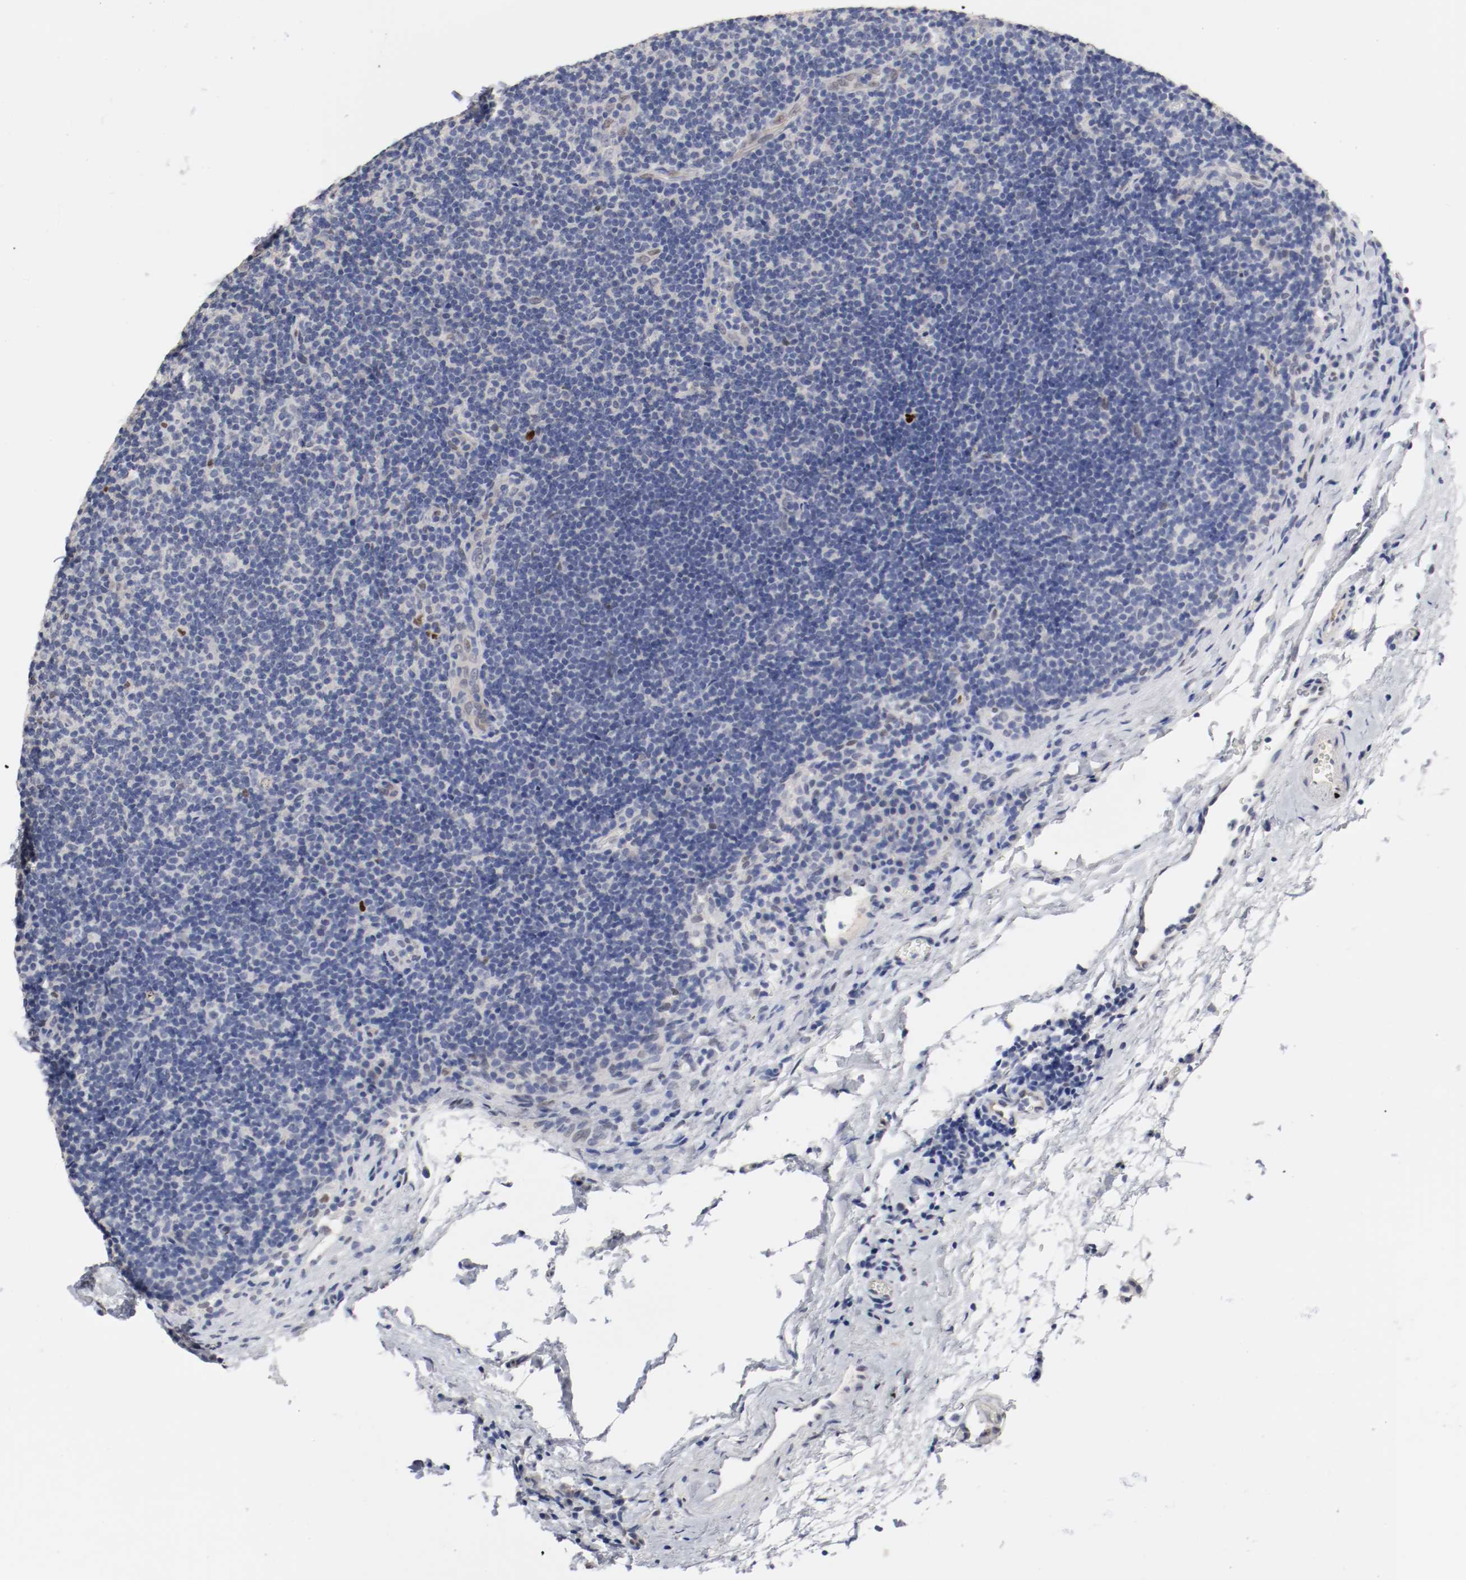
{"staining": {"intensity": "negative", "quantity": "none", "location": "none"}, "tissue": "lymphoma", "cell_type": "Tumor cells", "image_type": "cancer", "snomed": [{"axis": "morphology", "description": "Malignant lymphoma, non-Hodgkin's type, Low grade"}, {"axis": "topography", "description": "Lymph node"}], "caption": "Protein analysis of malignant lymphoma, non-Hodgkin's type (low-grade) displays no significant staining in tumor cells.", "gene": "FOSL2", "patient": {"sex": "male", "age": 70}}